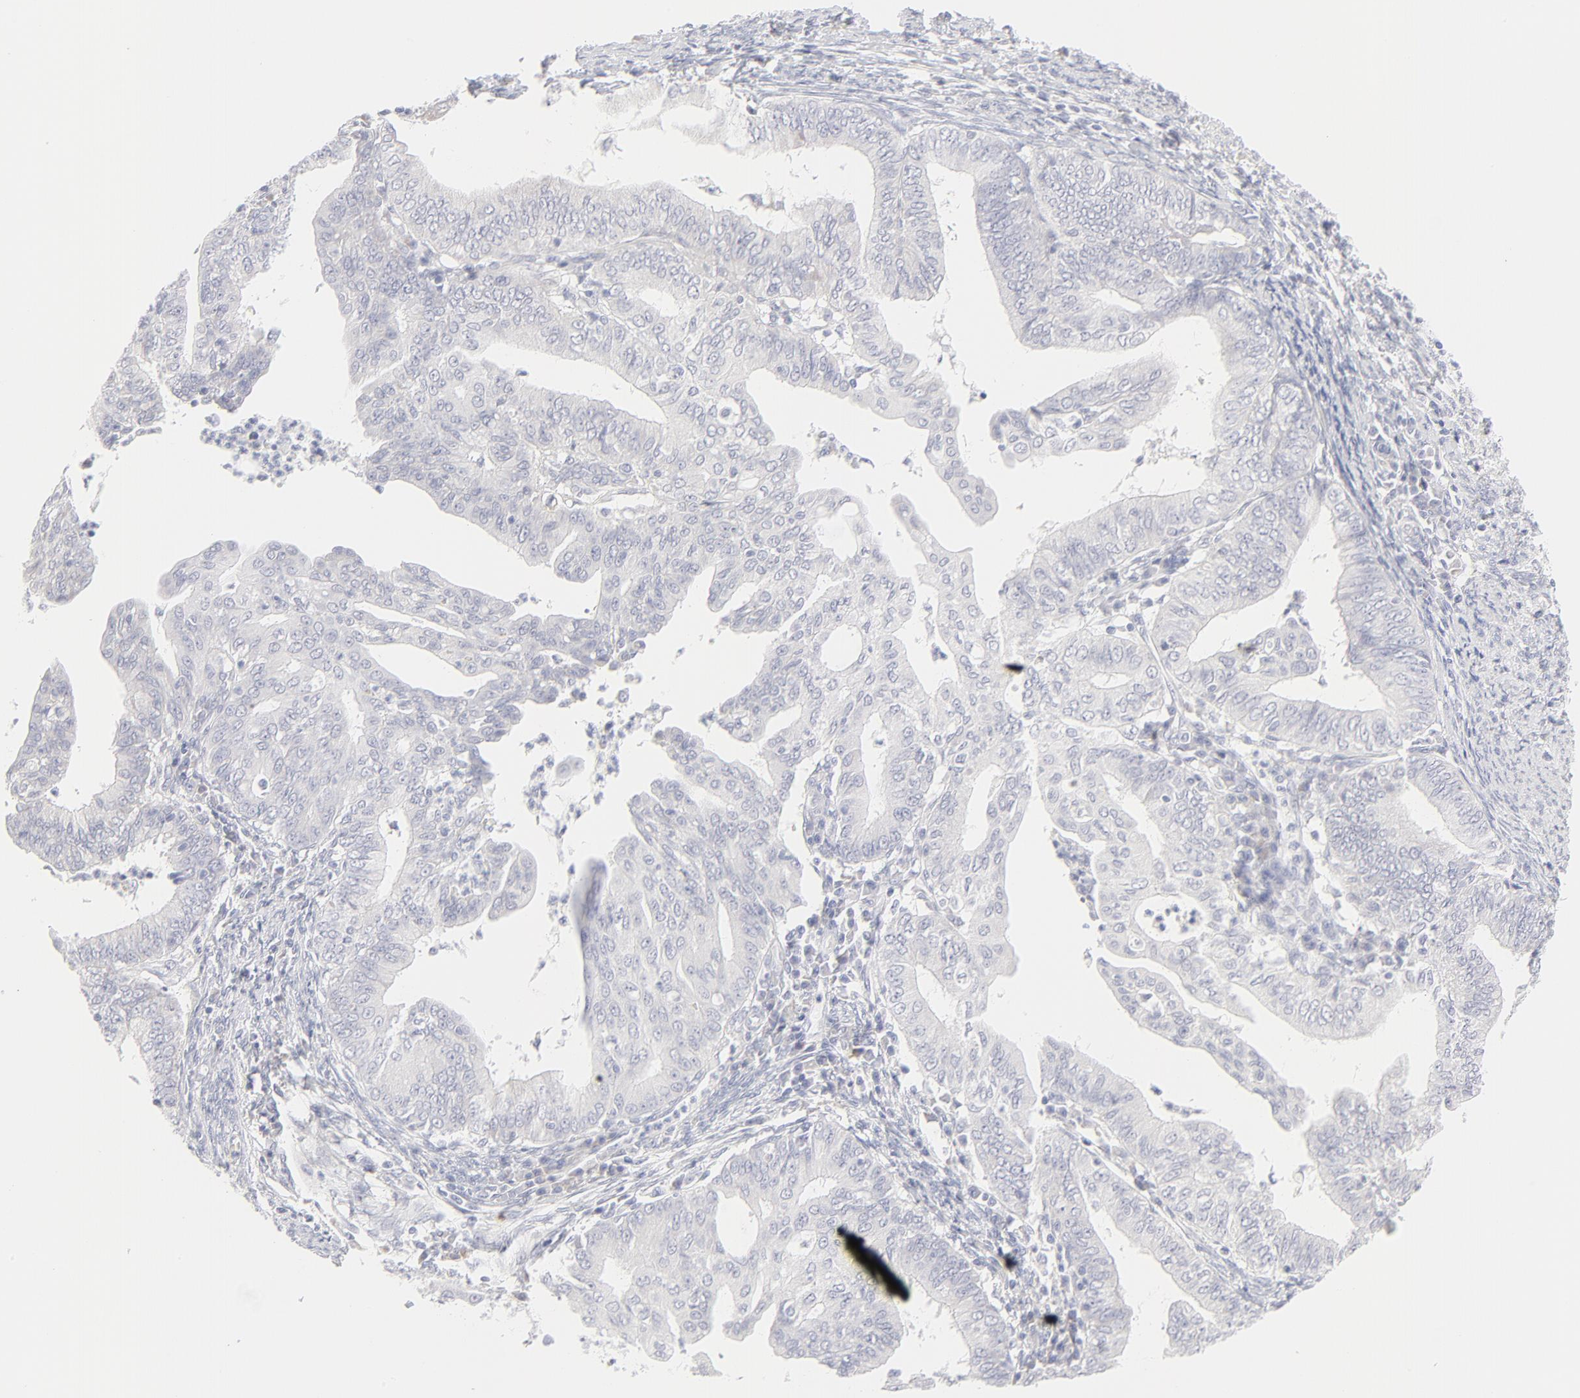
{"staining": {"intensity": "negative", "quantity": "none", "location": "none"}, "tissue": "endometrial cancer", "cell_type": "Tumor cells", "image_type": "cancer", "snomed": [{"axis": "morphology", "description": "Adenocarcinoma, NOS"}, {"axis": "topography", "description": "Endometrium"}], "caption": "DAB immunohistochemical staining of human endometrial adenocarcinoma reveals no significant expression in tumor cells.", "gene": "NPNT", "patient": {"sex": "female", "age": 66}}